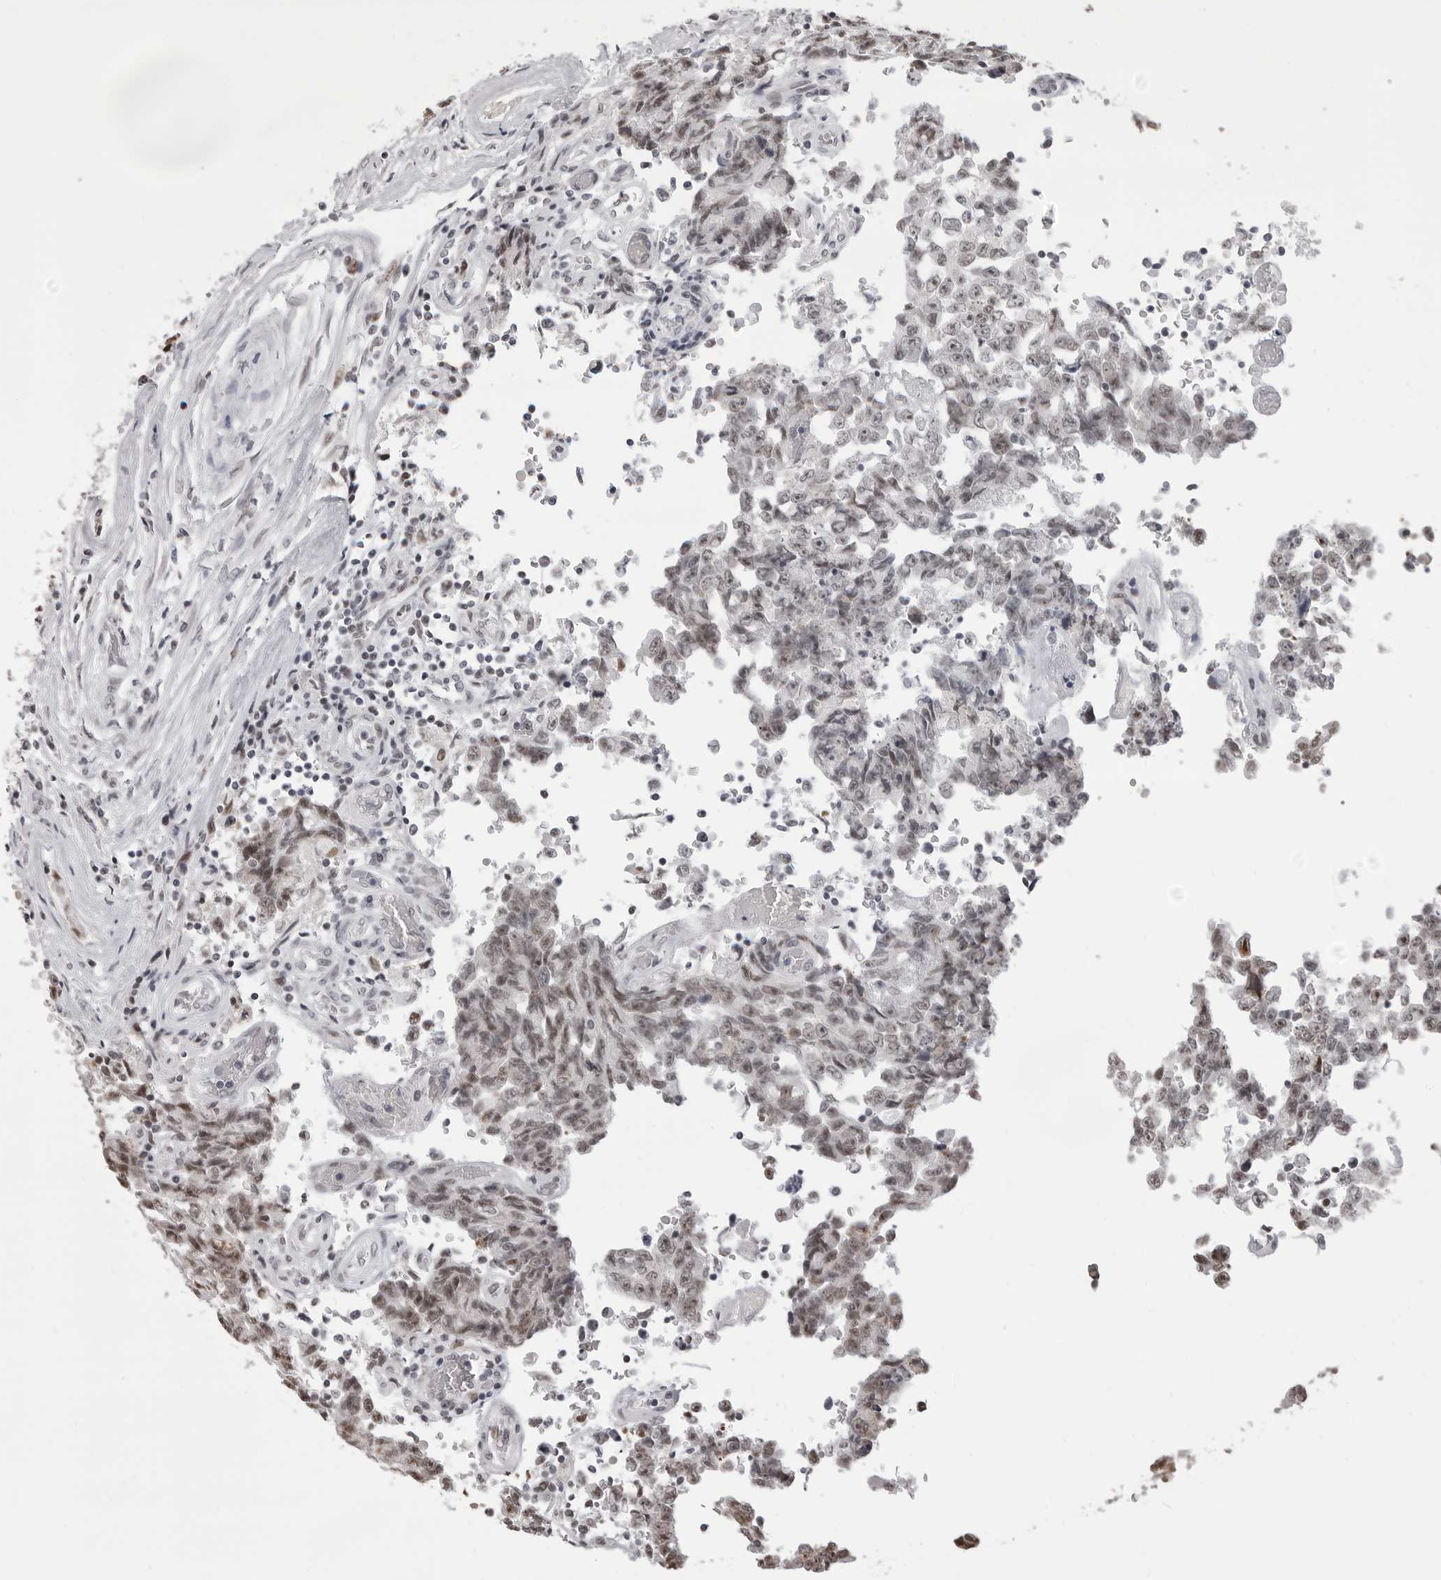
{"staining": {"intensity": "weak", "quantity": "25%-75%", "location": "nuclear"}, "tissue": "testis cancer", "cell_type": "Tumor cells", "image_type": "cancer", "snomed": [{"axis": "morphology", "description": "Carcinoma, Embryonal, NOS"}, {"axis": "topography", "description": "Testis"}], "caption": "Weak nuclear staining for a protein is identified in about 25%-75% of tumor cells of testis cancer using immunohistochemistry (IHC).", "gene": "PHF3", "patient": {"sex": "male", "age": 26}}